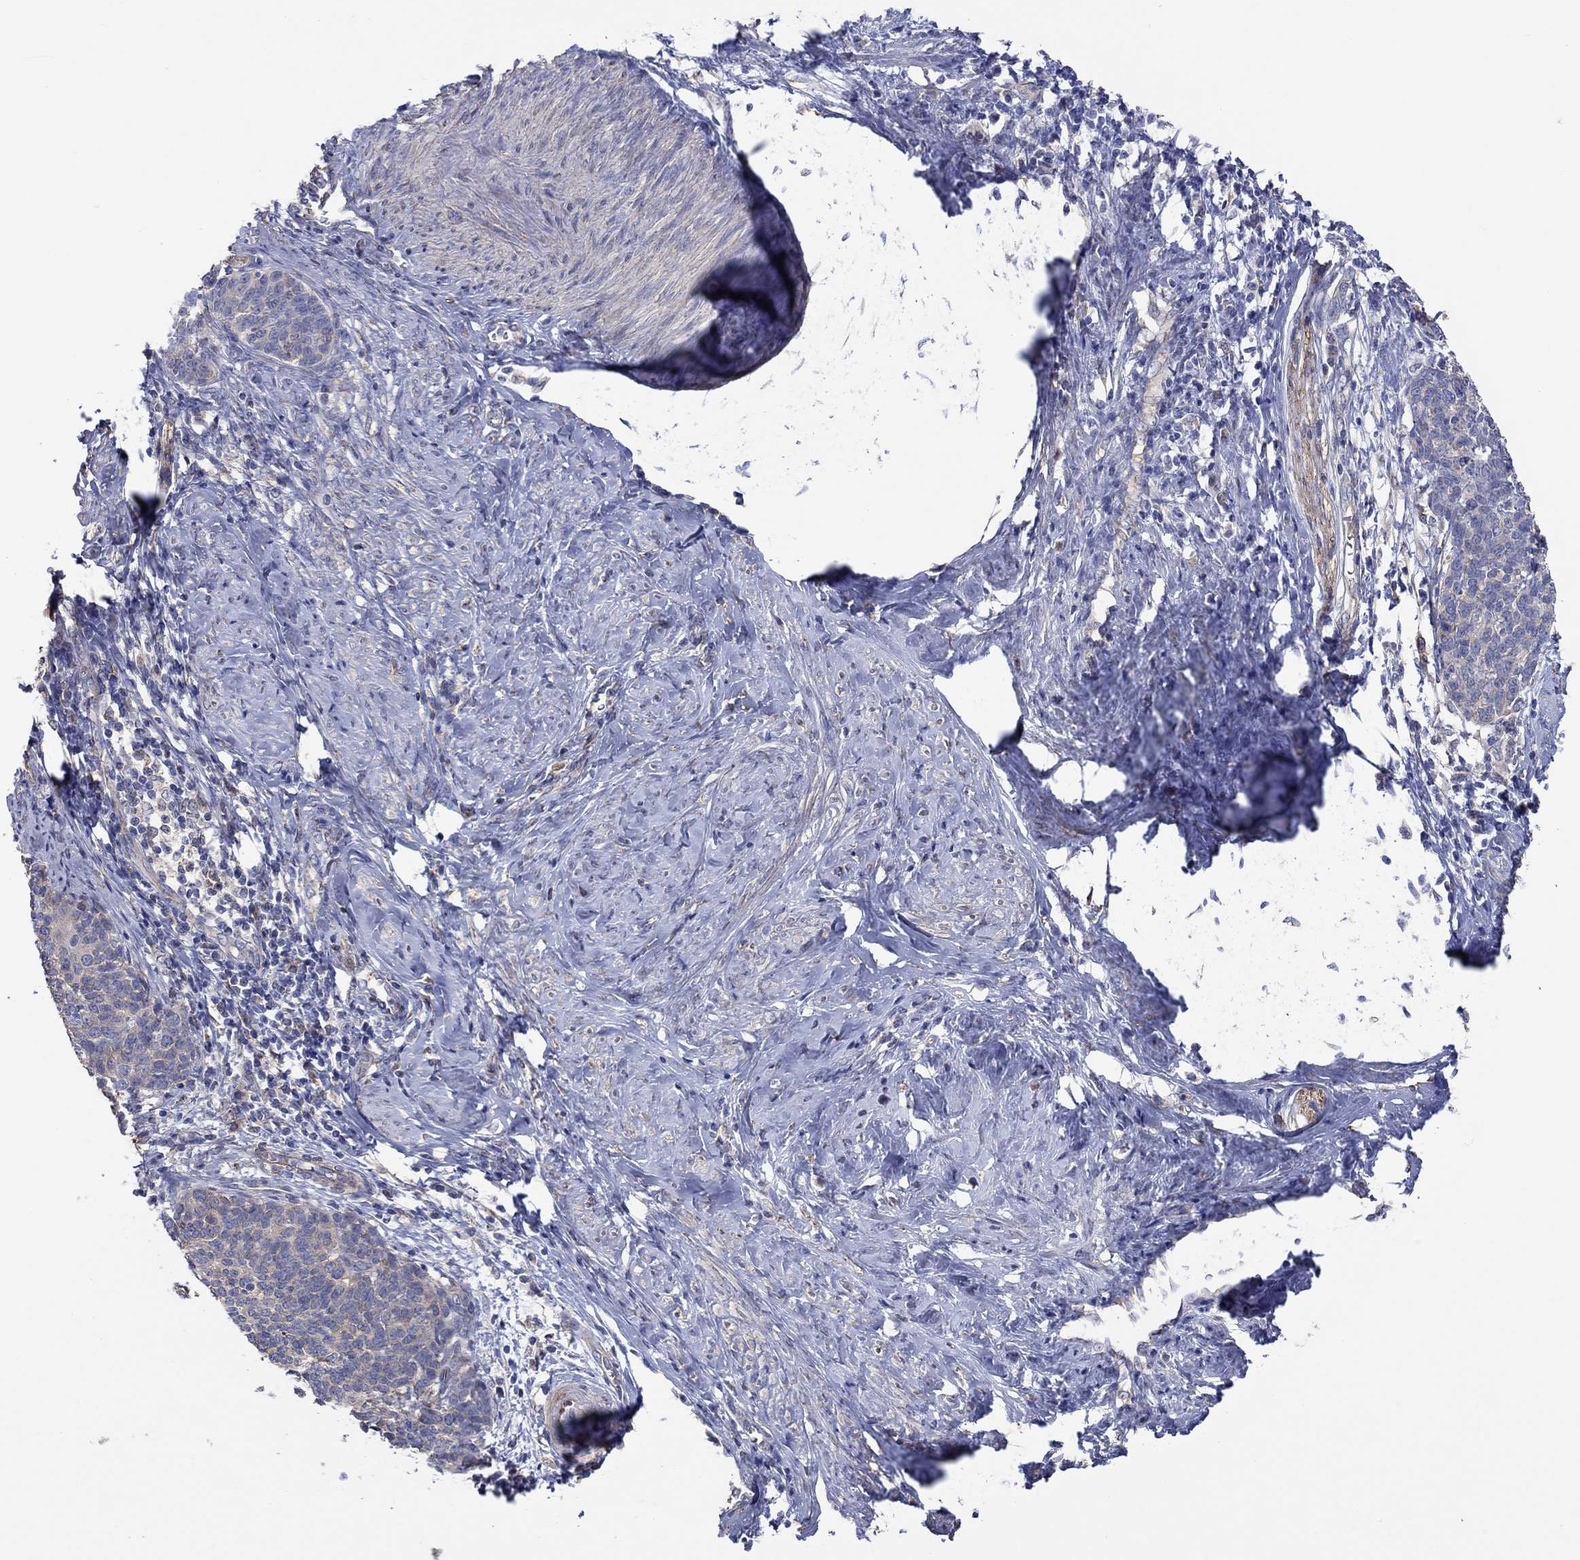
{"staining": {"intensity": "weak", "quantity": "25%-75%", "location": "cytoplasmic/membranous"}, "tissue": "cervical cancer", "cell_type": "Tumor cells", "image_type": "cancer", "snomed": [{"axis": "morphology", "description": "Normal tissue, NOS"}, {"axis": "morphology", "description": "Squamous cell carcinoma, NOS"}, {"axis": "topography", "description": "Cervix"}], "caption": "Brown immunohistochemical staining in human cervical cancer demonstrates weak cytoplasmic/membranous positivity in approximately 25%-75% of tumor cells.", "gene": "TPRN", "patient": {"sex": "female", "age": 39}}